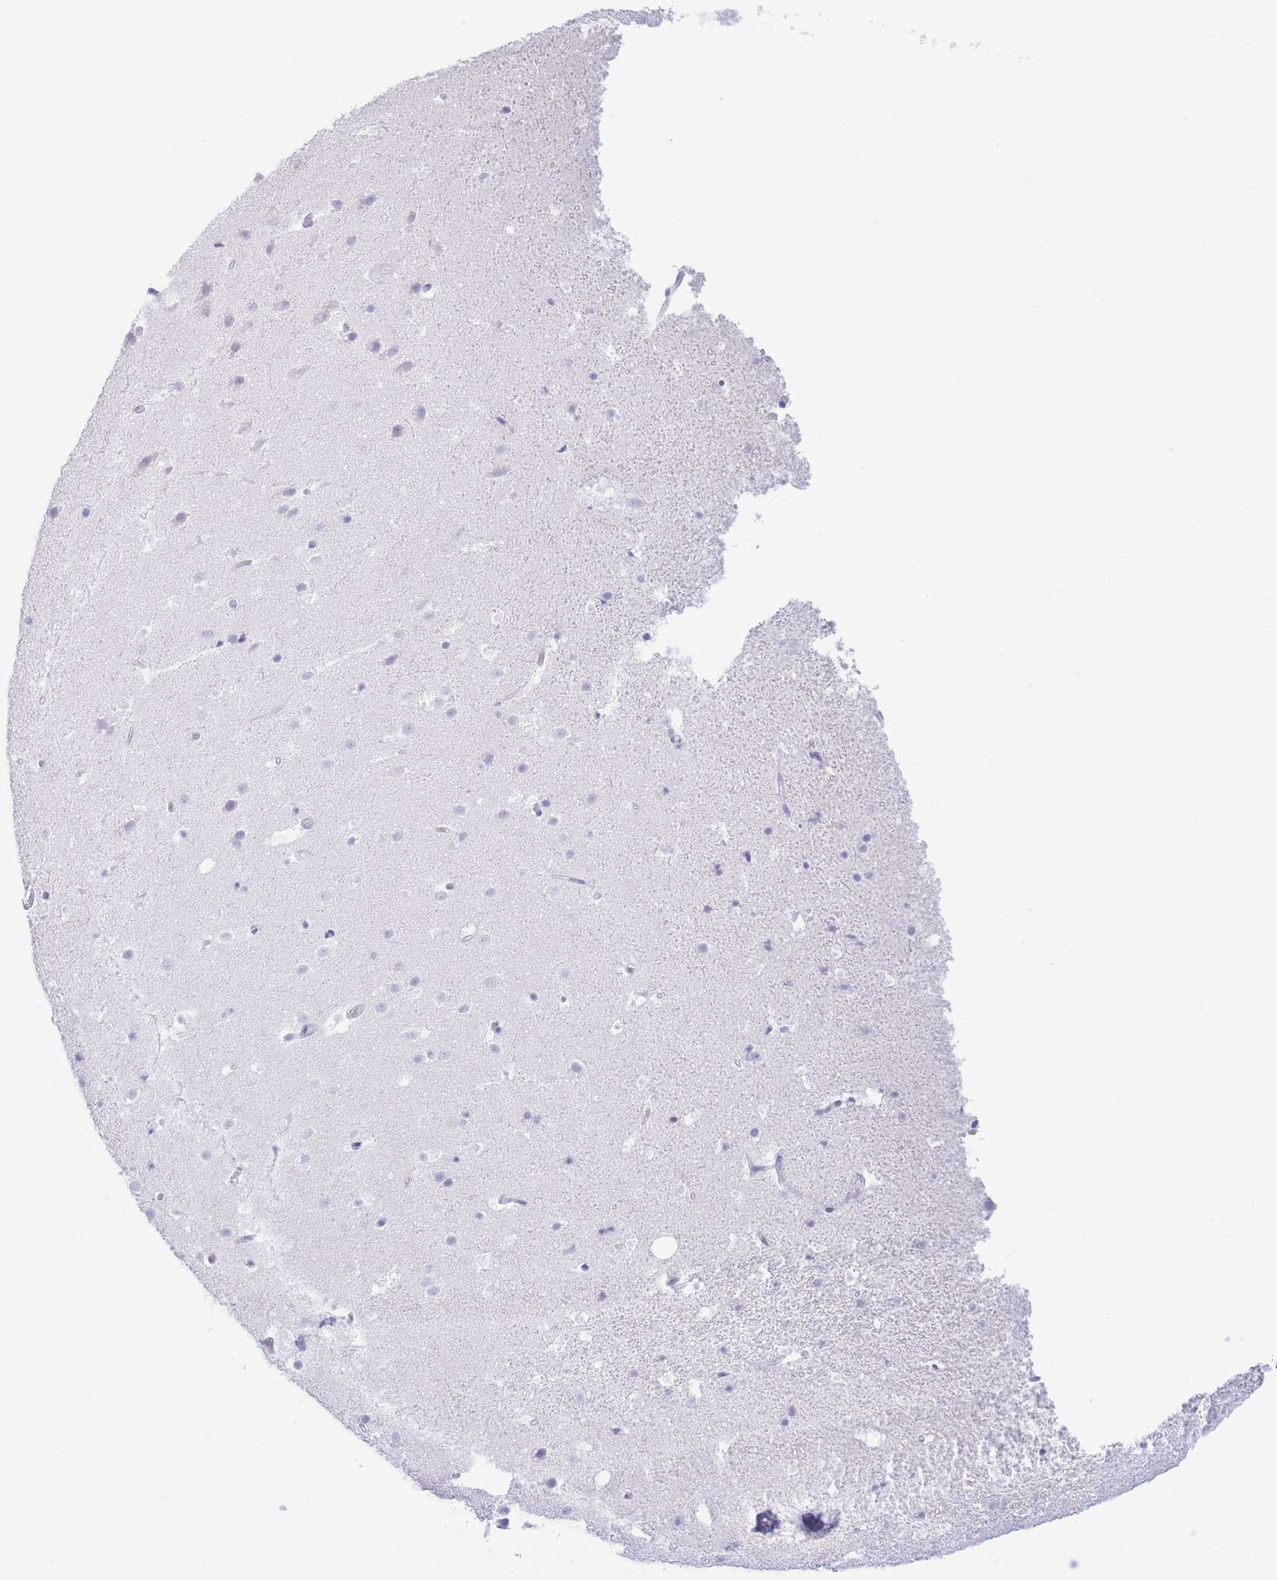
{"staining": {"intensity": "negative", "quantity": "none", "location": "none"}, "tissue": "hippocampus", "cell_type": "Glial cells", "image_type": "normal", "snomed": [{"axis": "morphology", "description": "Normal tissue, NOS"}, {"axis": "topography", "description": "Hippocampus"}], "caption": "Immunohistochemistry (IHC) of normal hippocampus displays no positivity in glial cells.", "gene": "PKLR", "patient": {"sex": "male", "age": 37}}